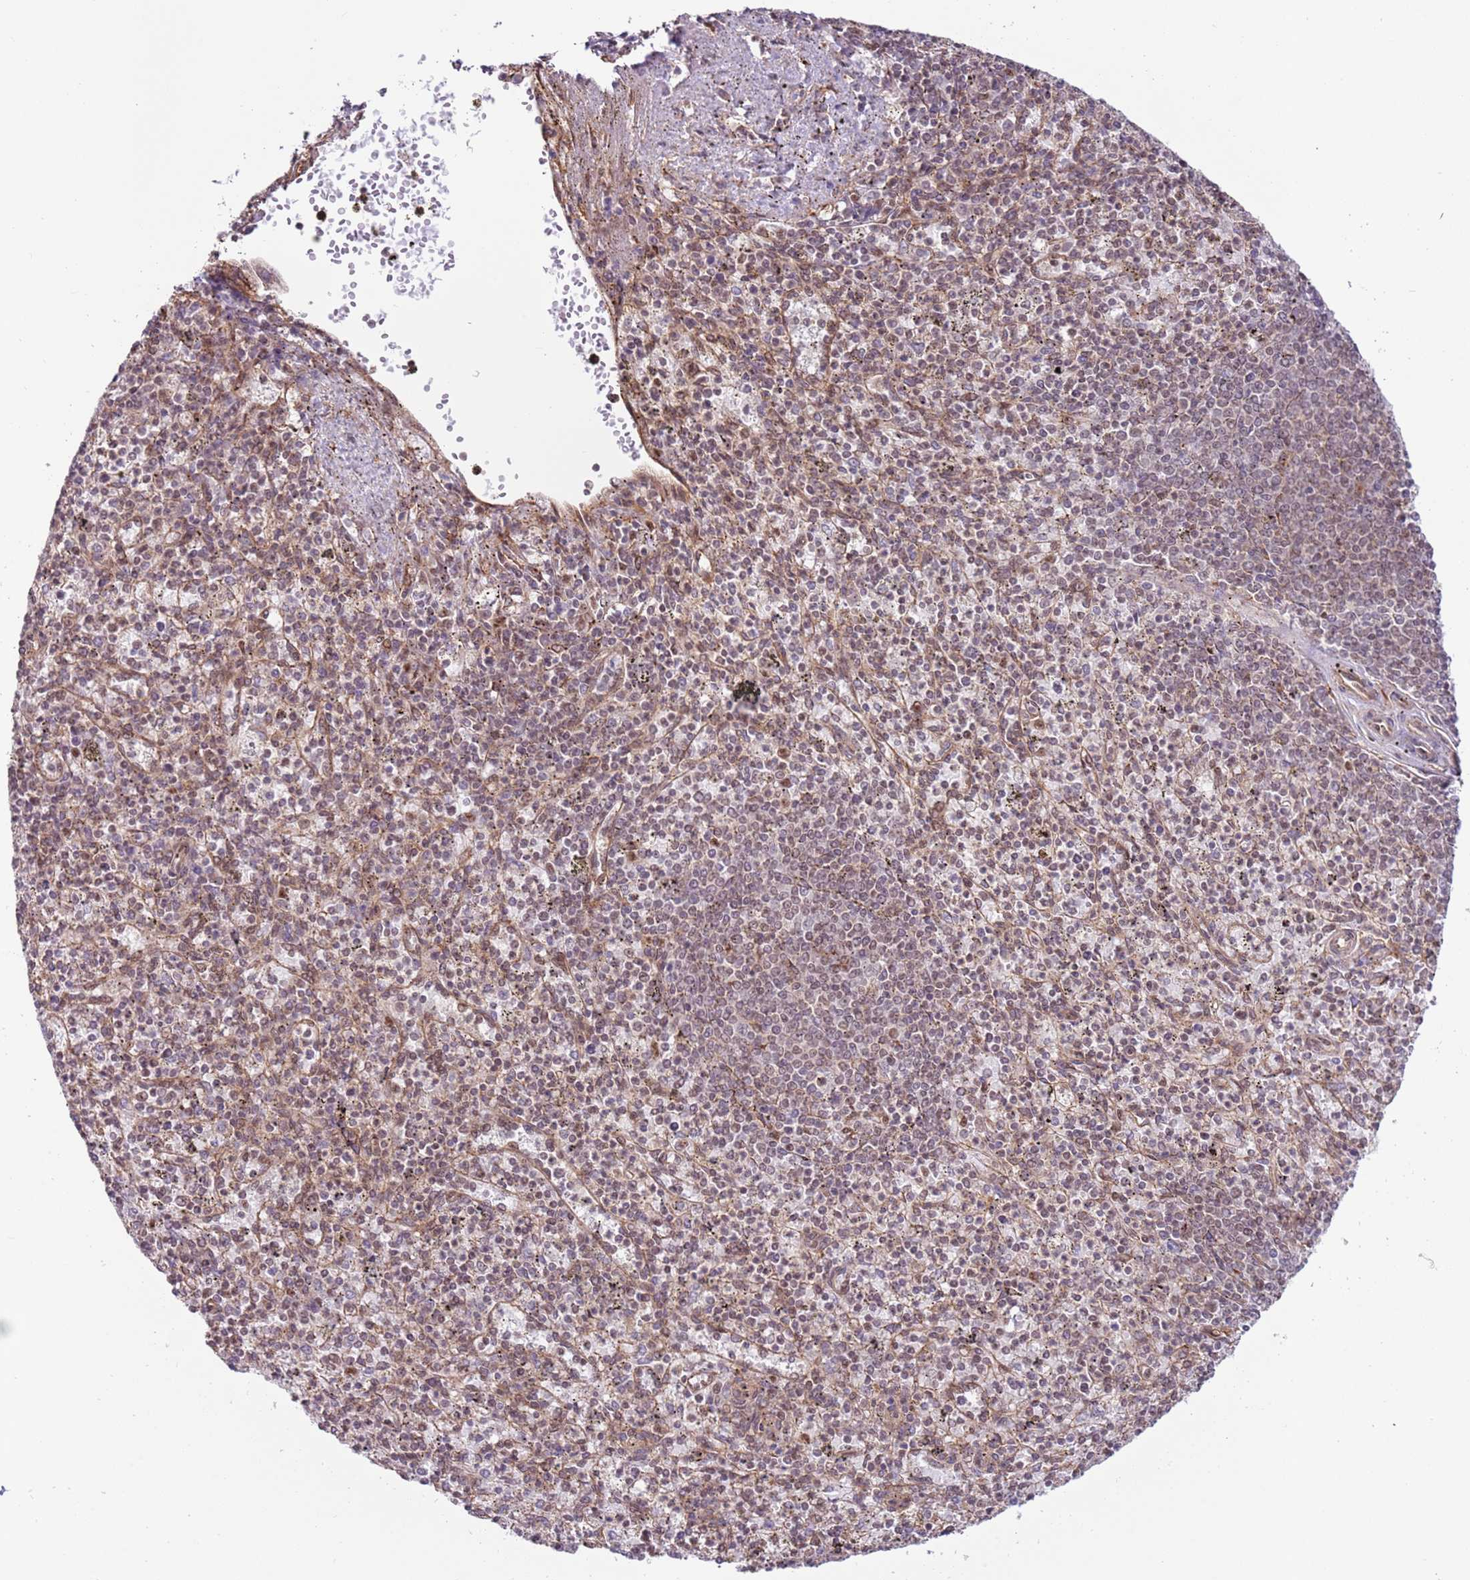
{"staining": {"intensity": "weak", "quantity": "<25%", "location": "nuclear"}, "tissue": "spleen", "cell_type": "Cells in red pulp", "image_type": "normal", "snomed": [{"axis": "morphology", "description": "Normal tissue, NOS"}, {"axis": "topography", "description": "Spleen"}], "caption": "Protein analysis of unremarkable spleen reveals no significant expression in cells in red pulp. (DAB (3,3'-diaminobenzidine) immunohistochemistry, high magnification).", "gene": "DCAF4", "patient": {"sex": "male", "age": 72}}